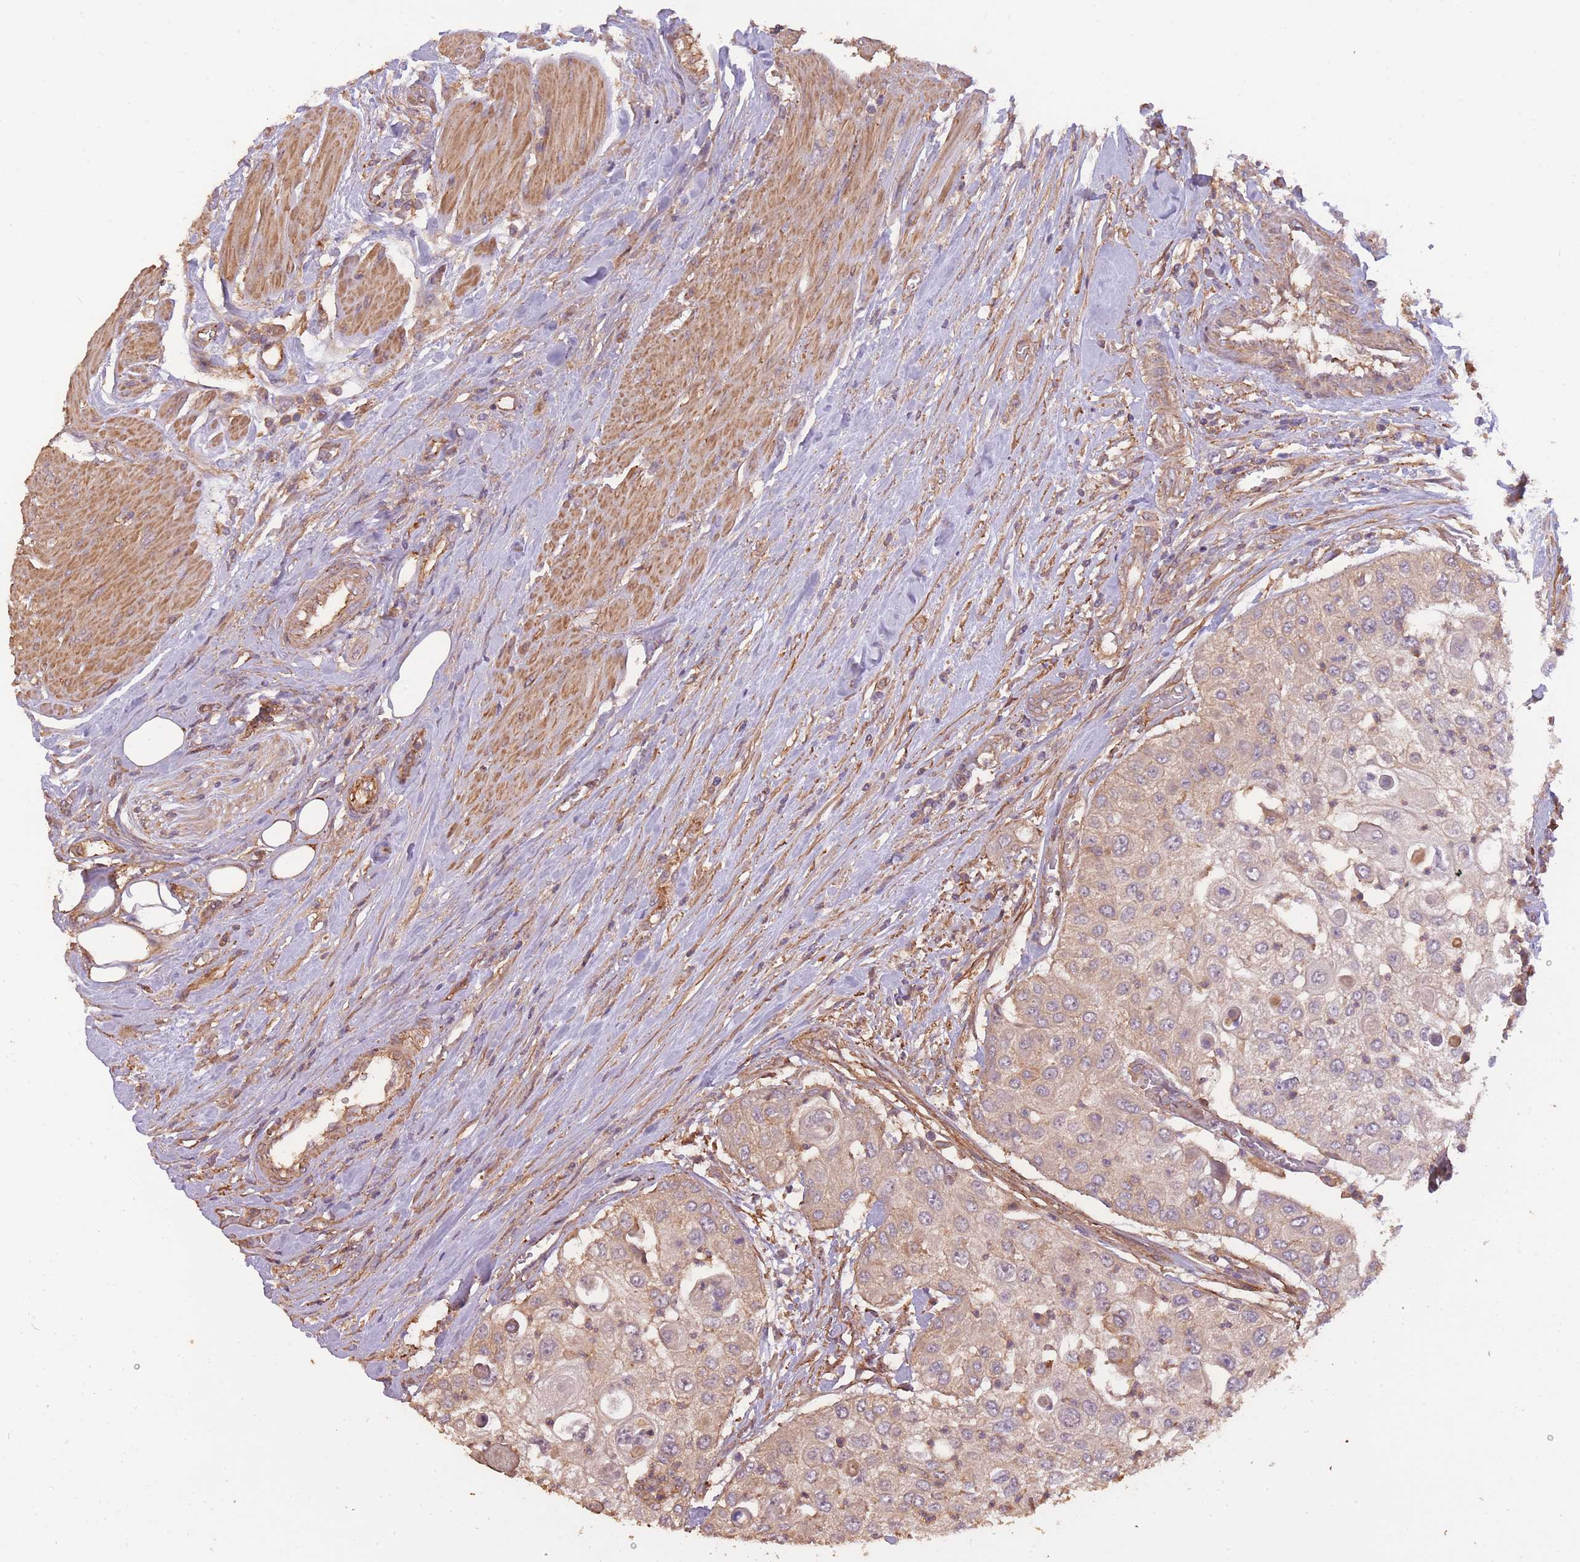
{"staining": {"intensity": "weak", "quantity": "25%-75%", "location": "cytoplasmic/membranous"}, "tissue": "urothelial cancer", "cell_type": "Tumor cells", "image_type": "cancer", "snomed": [{"axis": "morphology", "description": "Urothelial carcinoma, High grade"}, {"axis": "topography", "description": "Urinary bladder"}], "caption": "High-grade urothelial carcinoma tissue displays weak cytoplasmic/membranous positivity in approximately 25%-75% of tumor cells", "gene": "ARMH3", "patient": {"sex": "female", "age": 79}}